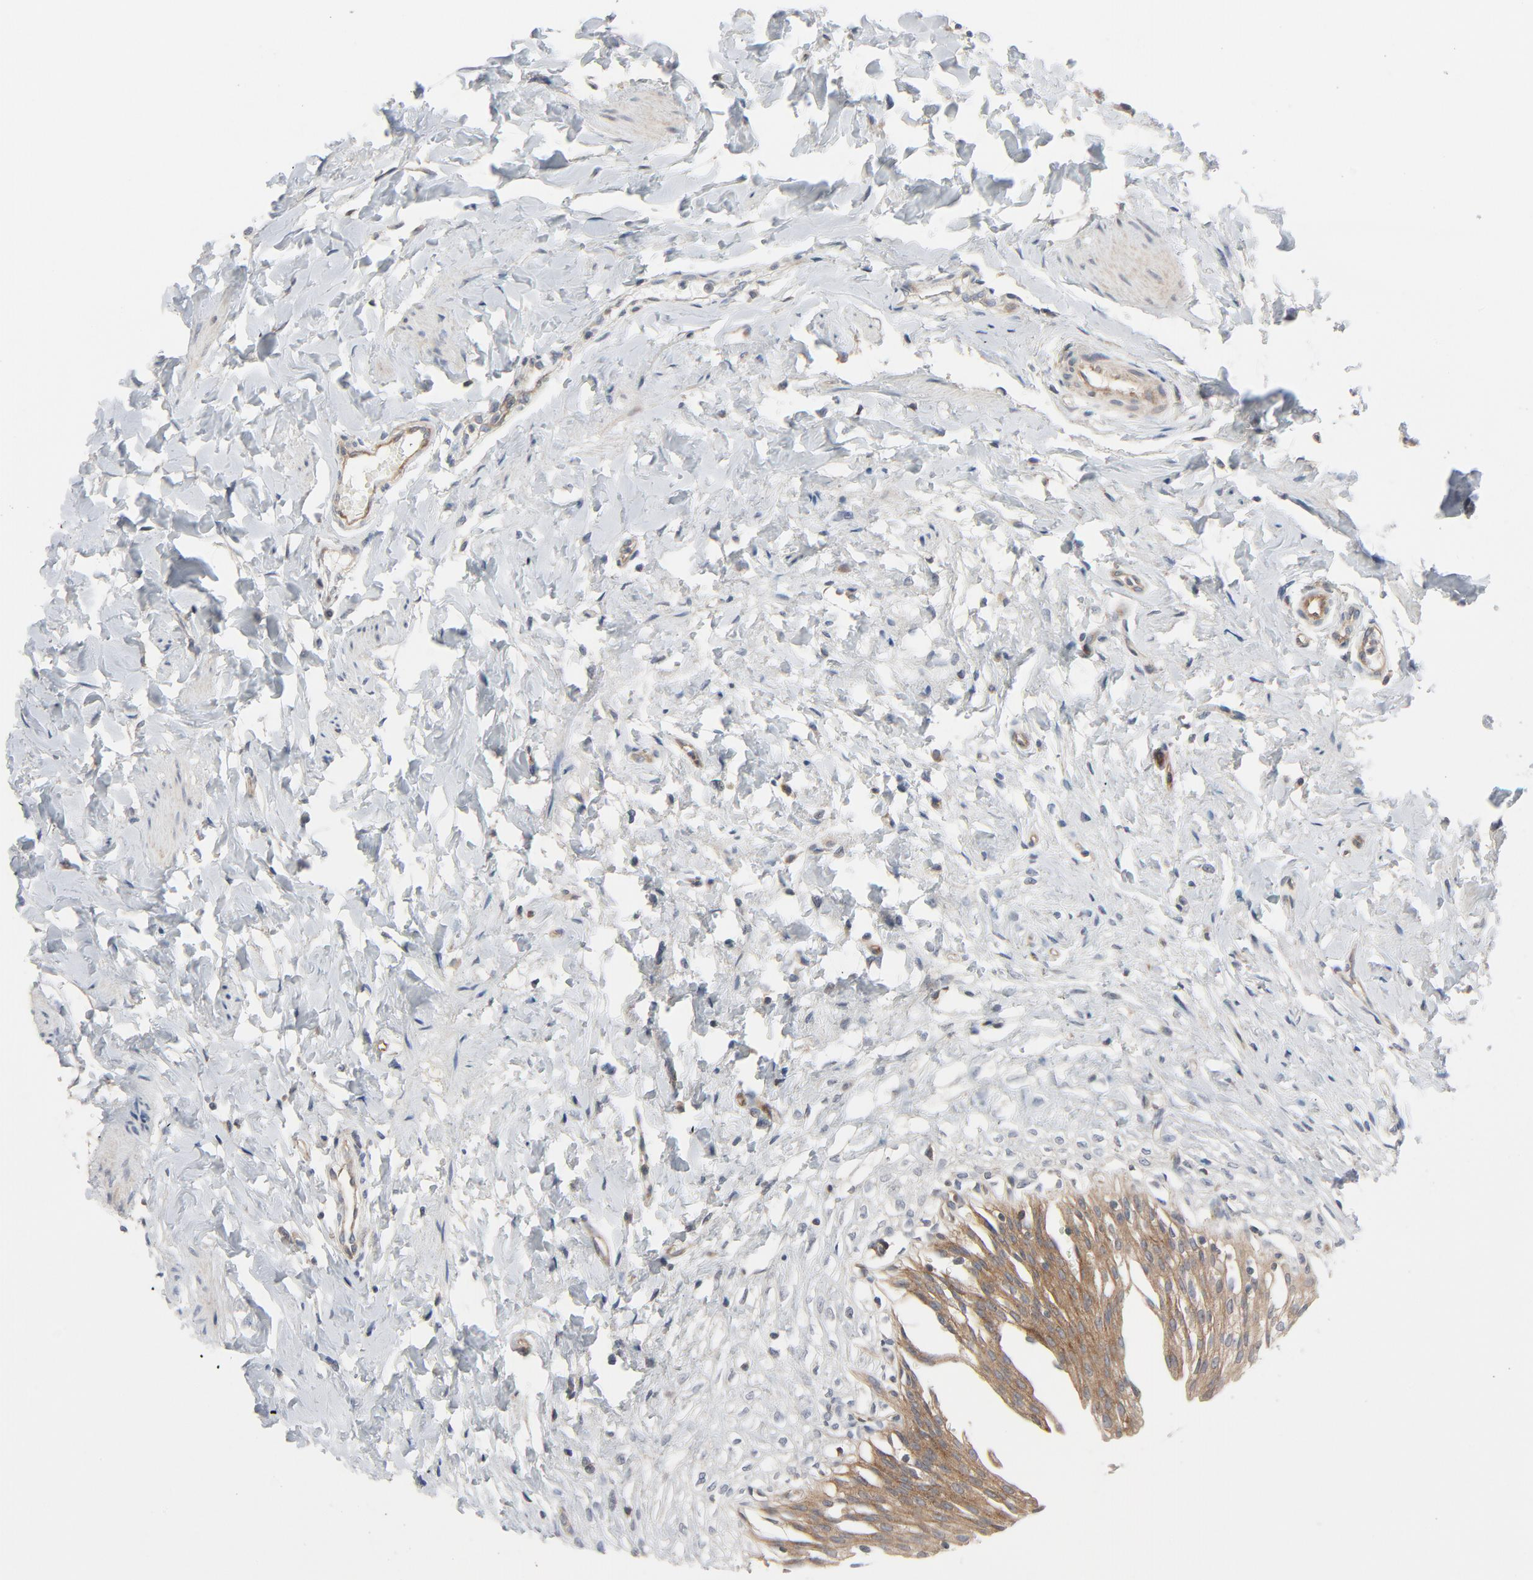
{"staining": {"intensity": "strong", "quantity": ">75%", "location": "cytoplasmic/membranous"}, "tissue": "urinary bladder", "cell_type": "Urothelial cells", "image_type": "normal", "snomed": [{"axis": "morphology", "description": "Normal tissue, NOS"}, {"axis": "topography", "description": "Urinary bladder"}], "caption": "A high amount of strong cytoplasmic/membranous staining is appreciated in about >75% of urothelial cells in benign urinary bladder.", "gene": "TSG101", "patient": {"sex": "female", "age": 80}}